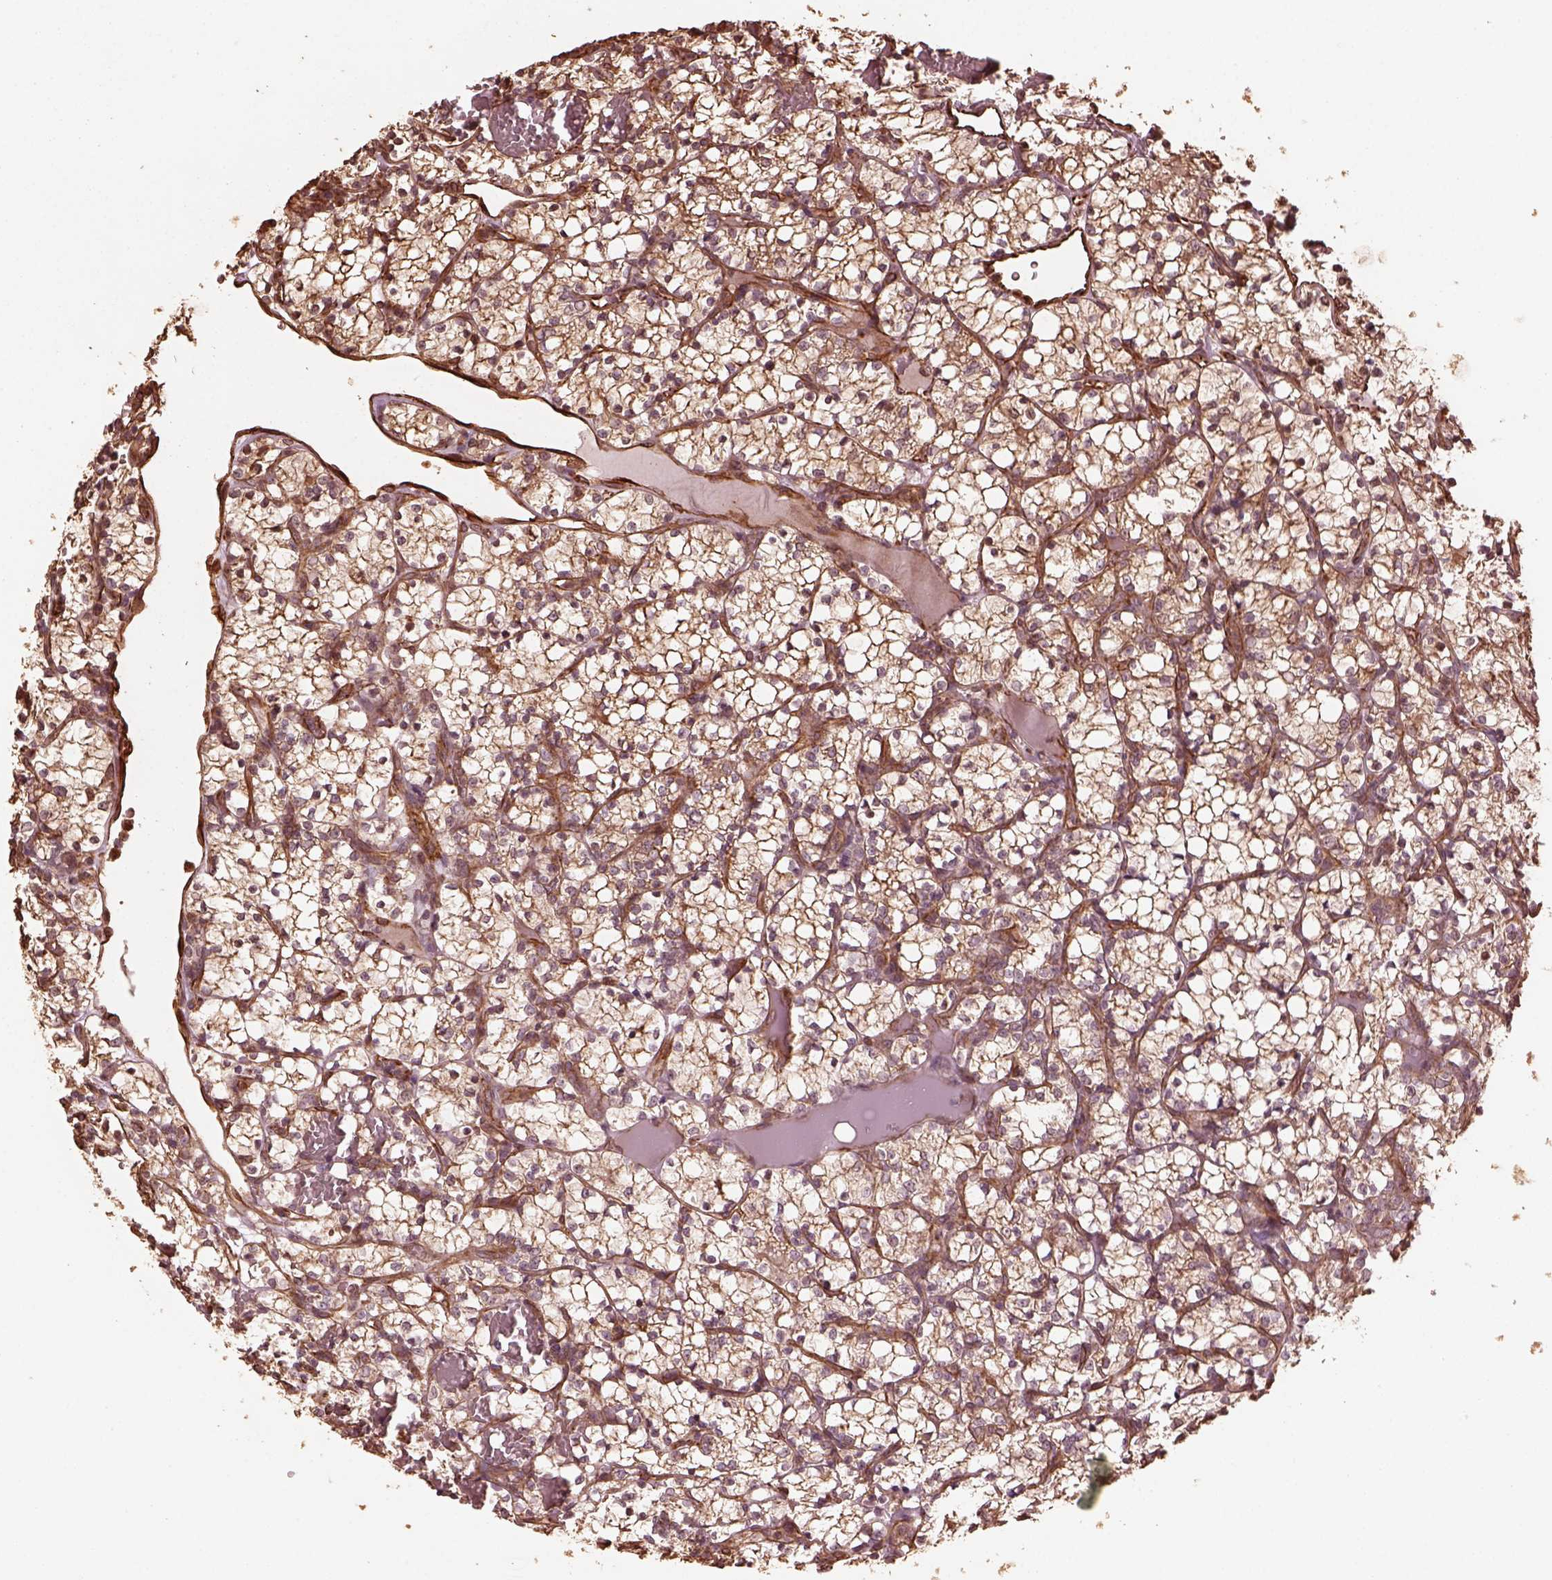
{"staining": {"intensity": "moderate", "quantity": ">75%", "location": "cytoplasmic/membranous"}, "tissue": "renal cancer", "cell_type": "Tumor cells", "image_type": "cancer", "snomed": [{"axis": "morphology", "description": "Adenocarcinoma, NOS"}, {"axis": "topography", "description": "Kidney"}], "caption": "Immunohistochemistry histopathology image of neoplastic tissue: renal cancer stained using immunohistochemistry shows medium levels of moderate protein expression localized specifically in the cytoplasmic/membranous of tumor cells, appearing as a cytoplasmic/membranous brown color.", "gene": "GTPBP1", "patient": {"sex": "female", "age": 69}}